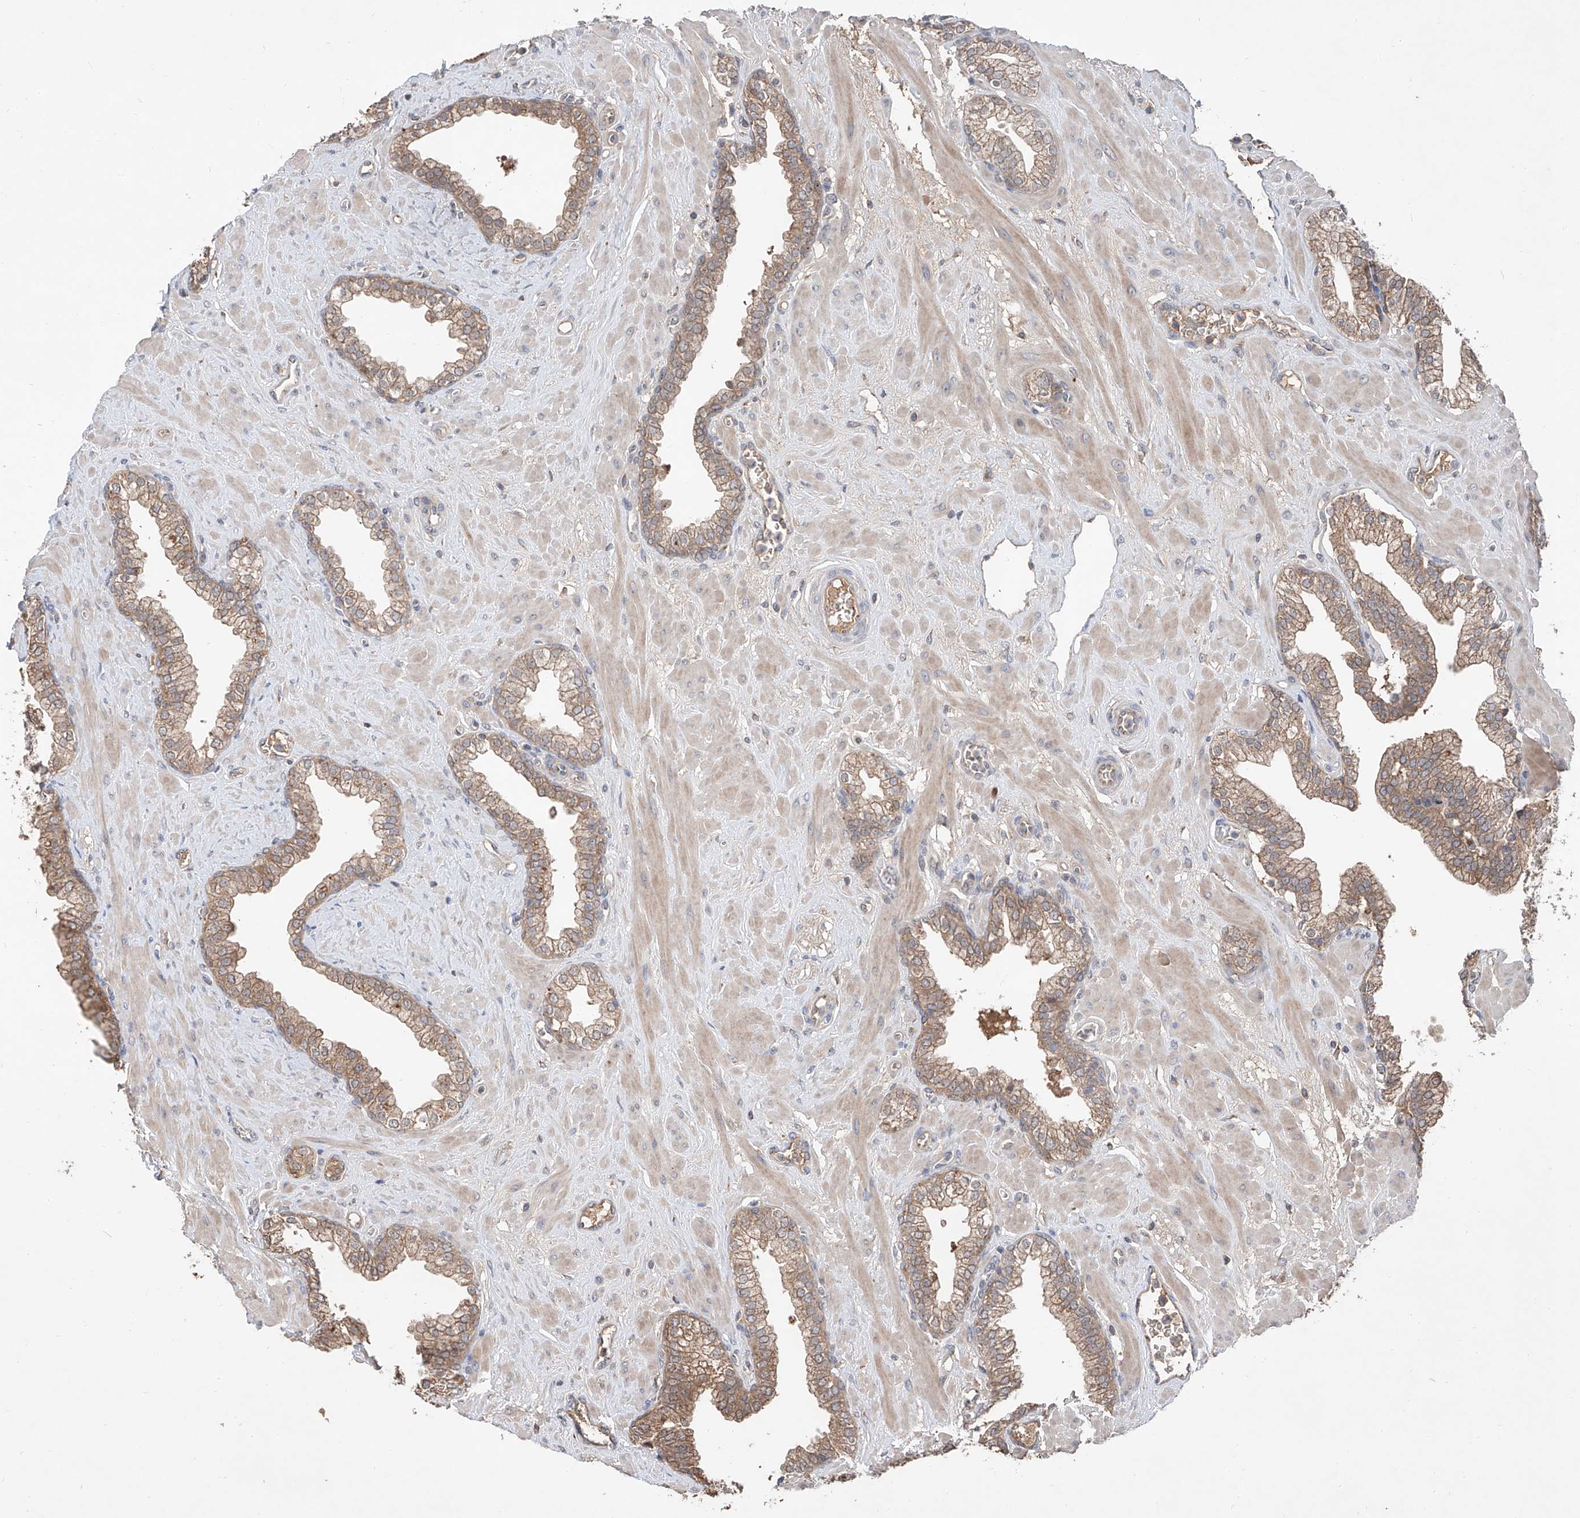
{"staining": {"intensity": "moderate", "quantity": ">75%", "location": "cytoplasmic/membranous"}, "tissue": "prostate", "cell_type": "Glandular cells", "image_type": "normal", "snomed": [{"axis": "morphology", "description": "Normal tissue, NOS"}, {"axis": "morphology", "description": "Urothelial carcinoma, Low grade"}, {"axis": "topography", "description": "Urinary bladder"}, {"axis": "topography", "description": "Prostate"}], "caption": "An immunohistochemistry (IHC) histopathology image of unremarkable tissue is shown. Protein staining in brown shows moderate cytoplasmic/membranous positivity in prostate within glandular cells.", "gene": "EDN1", "patient": {"sex": "male", "age": 60}}